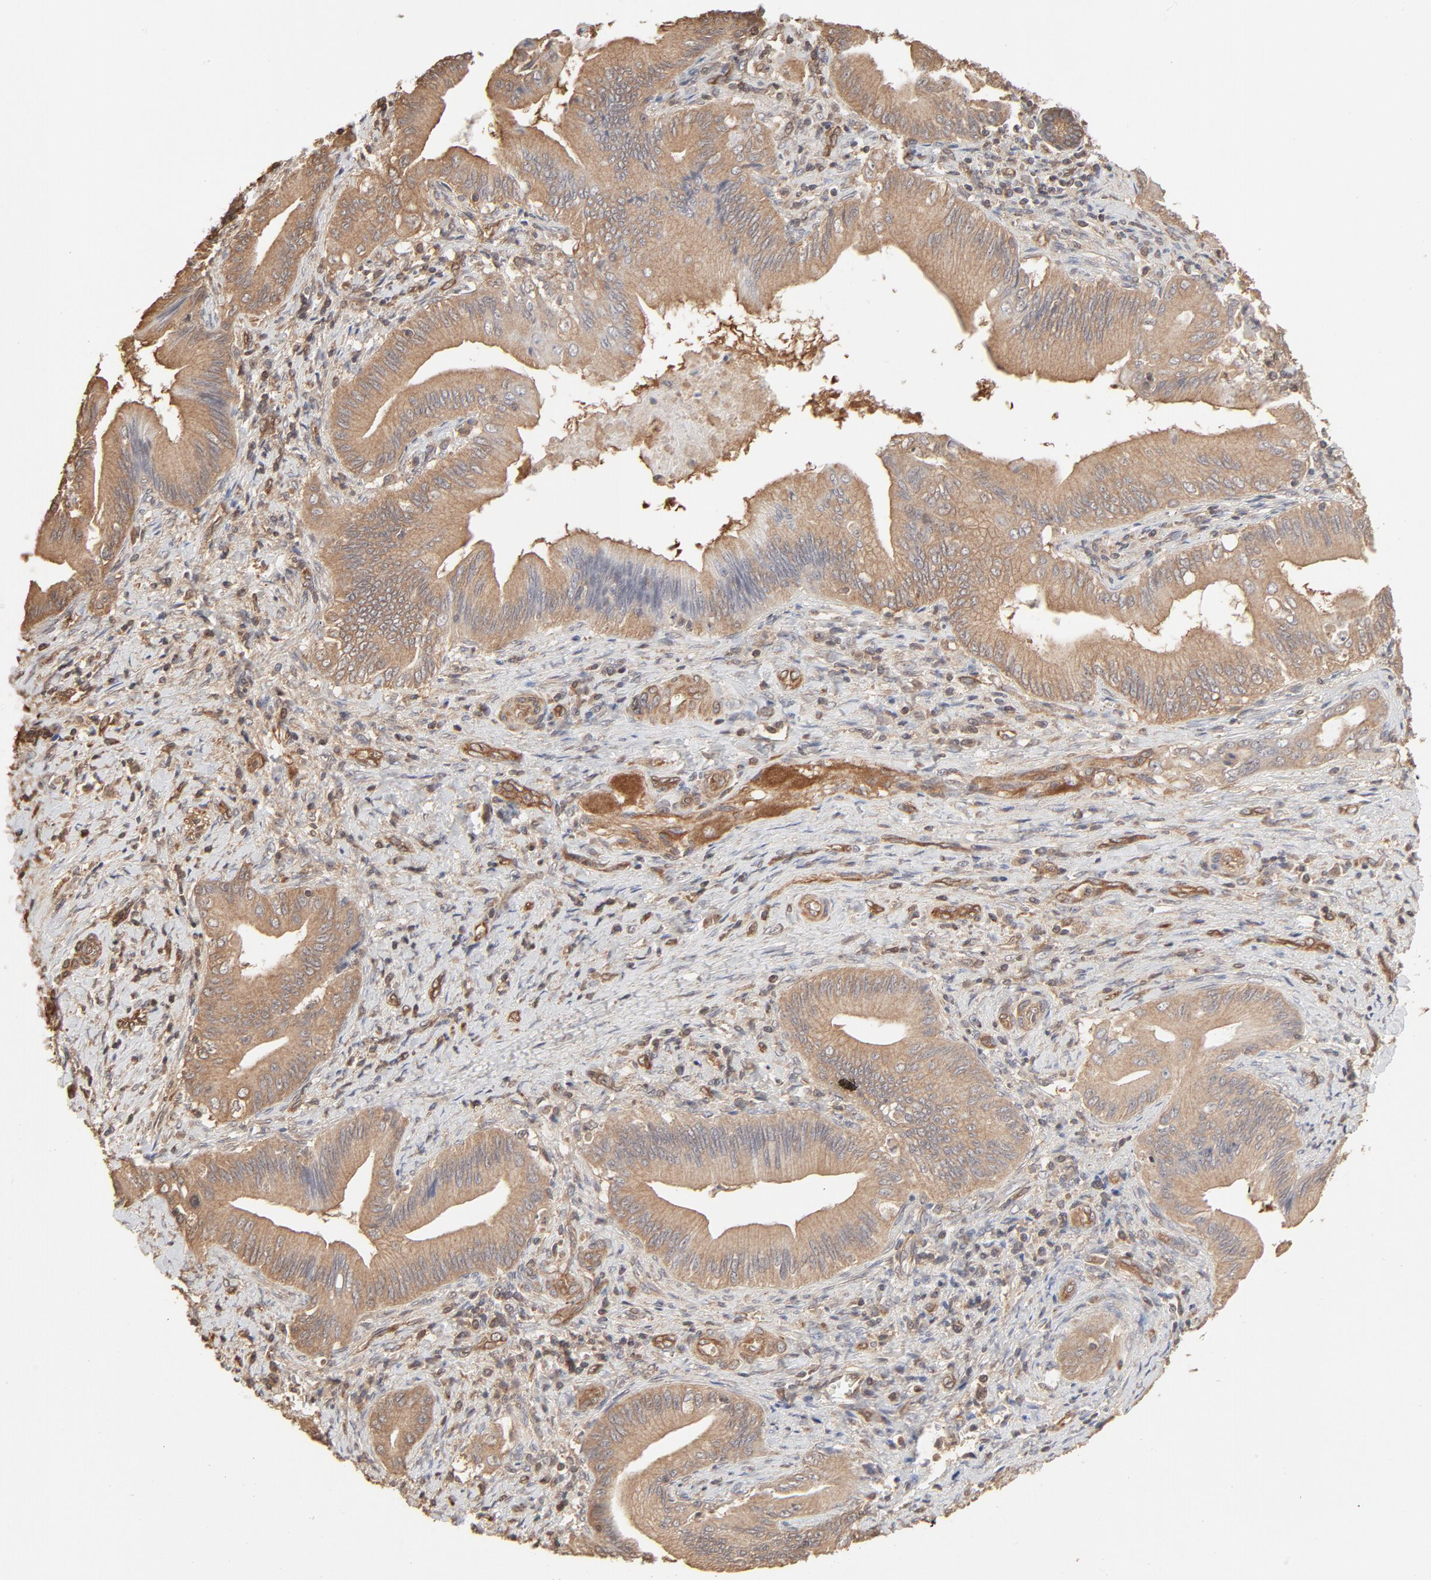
{"staining": {"intensity": "moderate", "quantity": ">75%", "location": "cytoplasmic/membranous"}, "tissue": "liver cancer", "cell_type": "Tumor cells", "image_type": "cancer", "snomed": [{"axis": "morphology", "description": "Cholangiocarcinoma"}, {"axis": "topography", "description": "Liver"}], "caption": "There is medium levels of moderate cytoplasmic/membranous expression in tumor cells of liver cancer, as demonstrated by immunohistochemical staining (brown color).", "gene": "PPP2CA", "patient": {"sex": "male", "age": 58}}